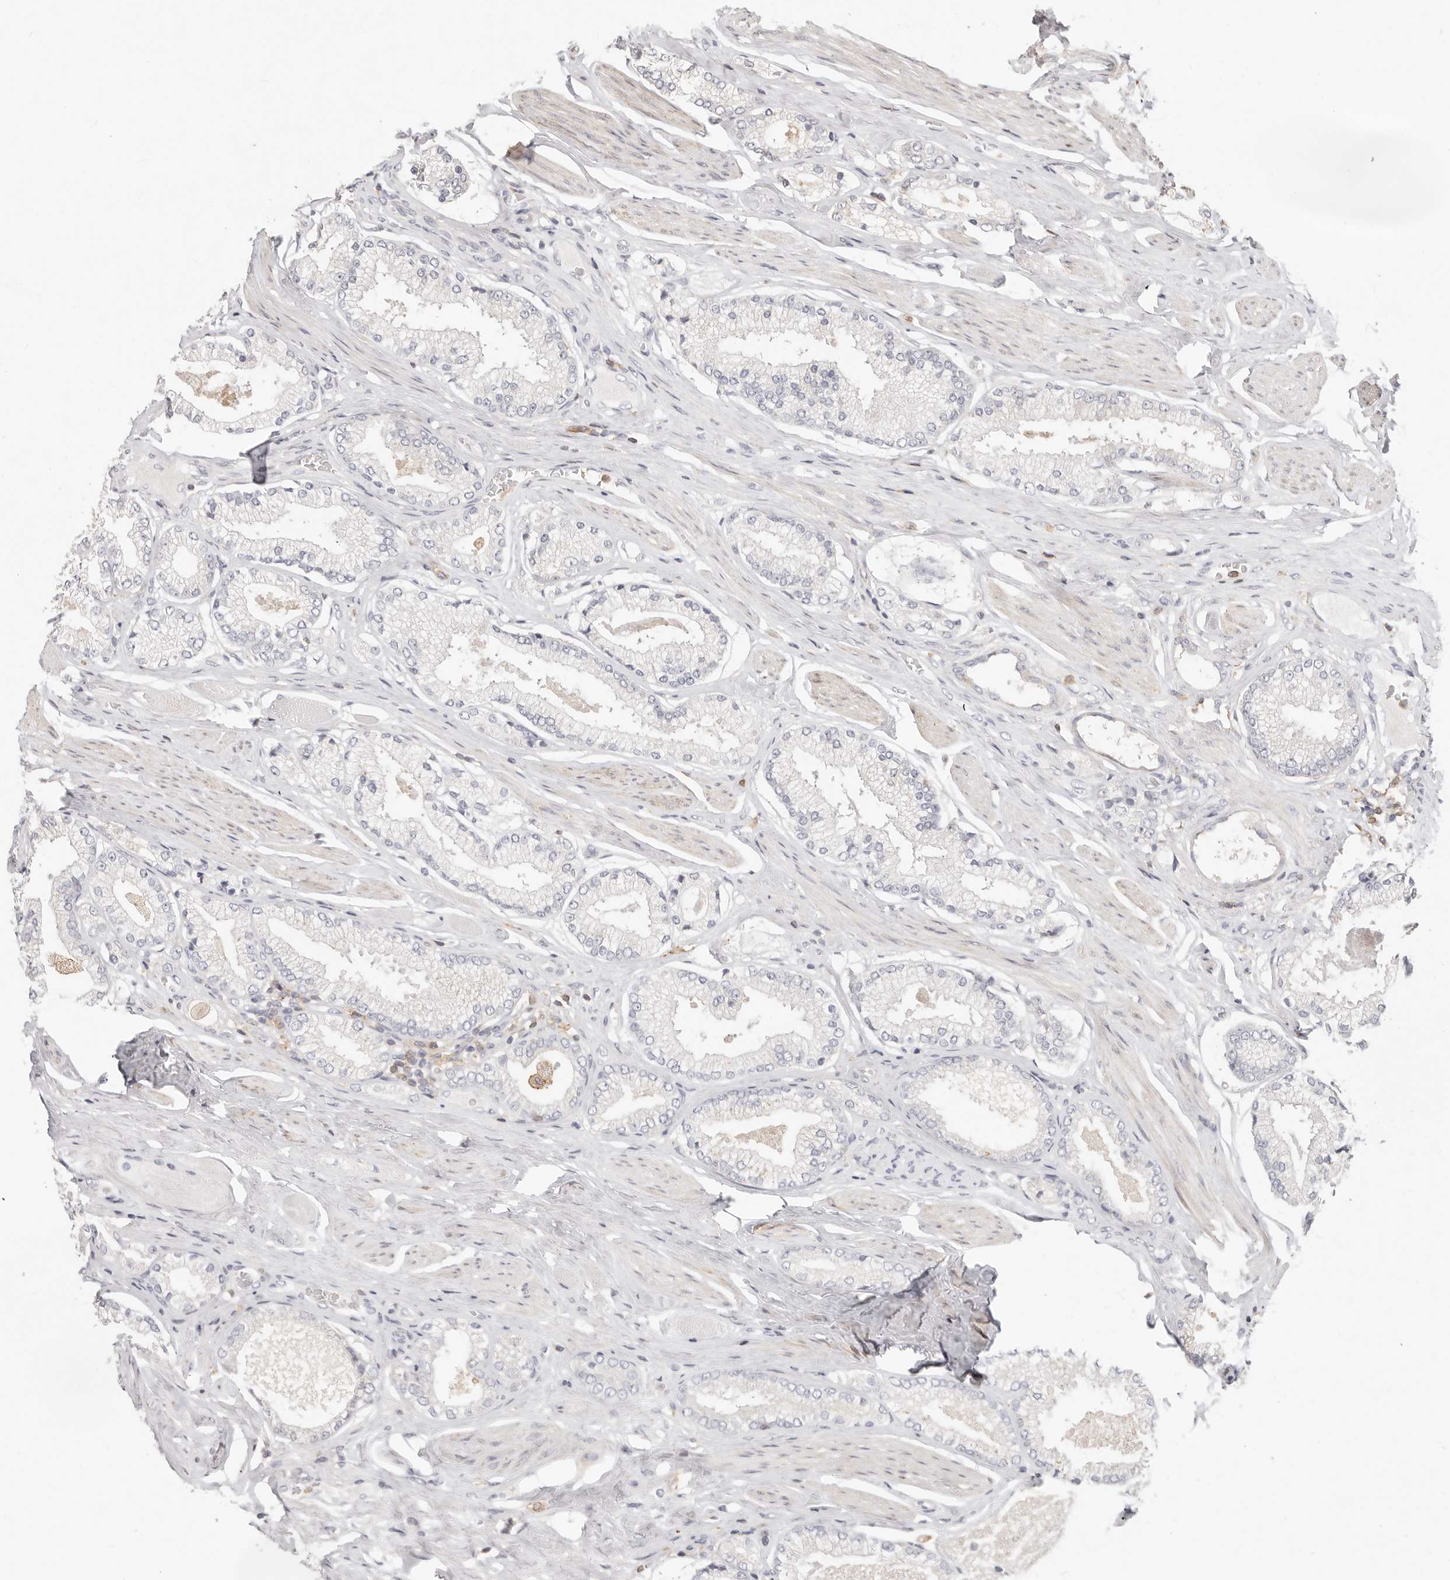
{"staining": {"intensity": "negative", "quantity": "none", "location": "none"}, "tissue": "prostate cancer", "cell_type": "Tumor cells", "image_type": "cancer", "snomed": [{"axis": "morphology", "description": "Adenocarcinoma, Low grade"}, {"axis": "topography", "description": "Prostate"}], "caption": "High power microscopy photomicrograph of an immunohistochemistry micrograph of prostate adenocarcinoma (low-grade), revealing no significant expression in tumor cells.", "gene": "TMEM63B", "patient": {"sex": "male", "age": 71}}